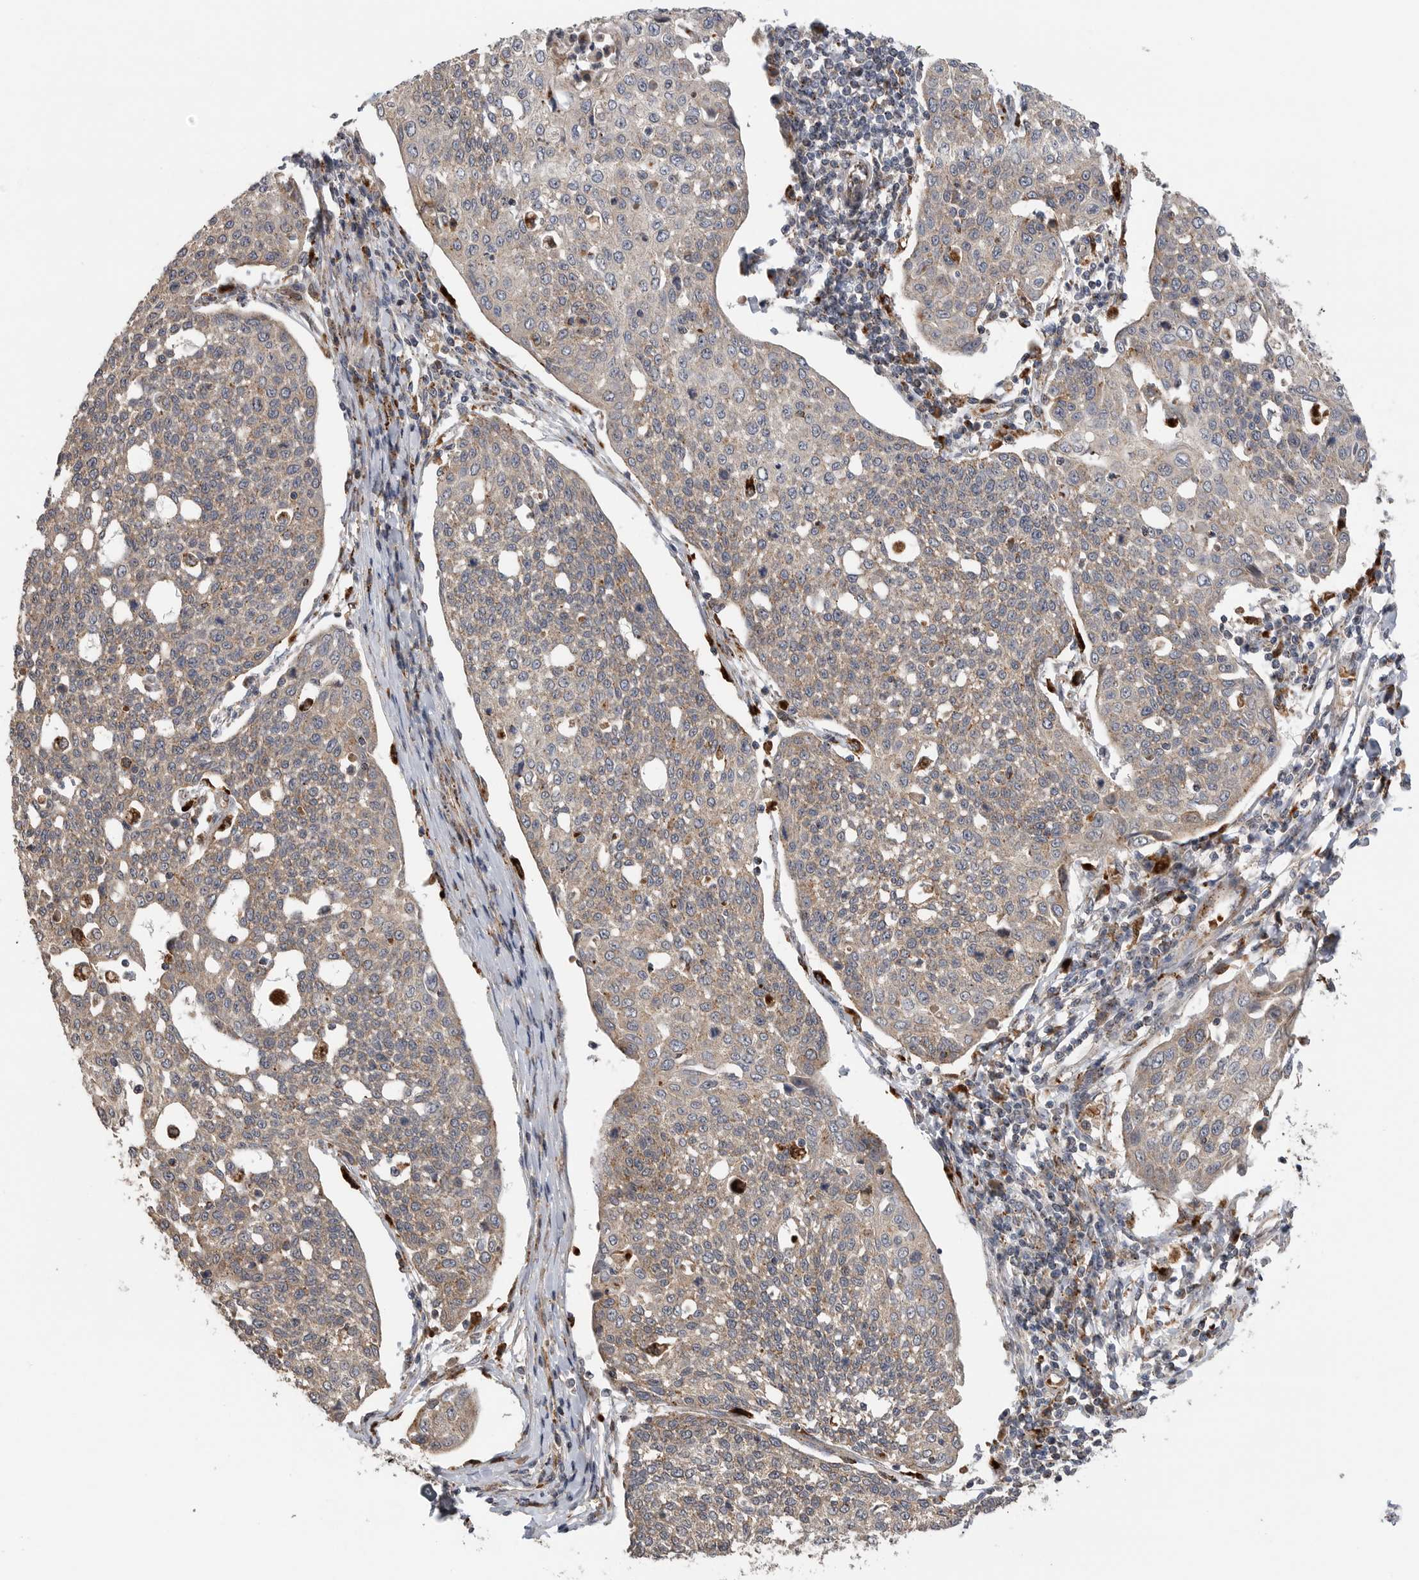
{"staining": {"intensity": "weak", "quantity": ">75%", "location": "cytoplasmic/membranous"}, "tissue": "cervical cancer", "cell_type": "Tumor cells", "image_type": "cancer", "snomed": [{"axis": "morphology", "description": "Squamous cell carcinoma, NOS"}, {"axis": "topography", "description": "Cervix"}], "caption": "A low amount of weak cytoplasmic/membranous positivity is appreciated in about >75% of tumor cells in cervical squamous cell carcinoma tissue.", "gene": "GALNS", "patient": {"sex": "female", "age": 34}}